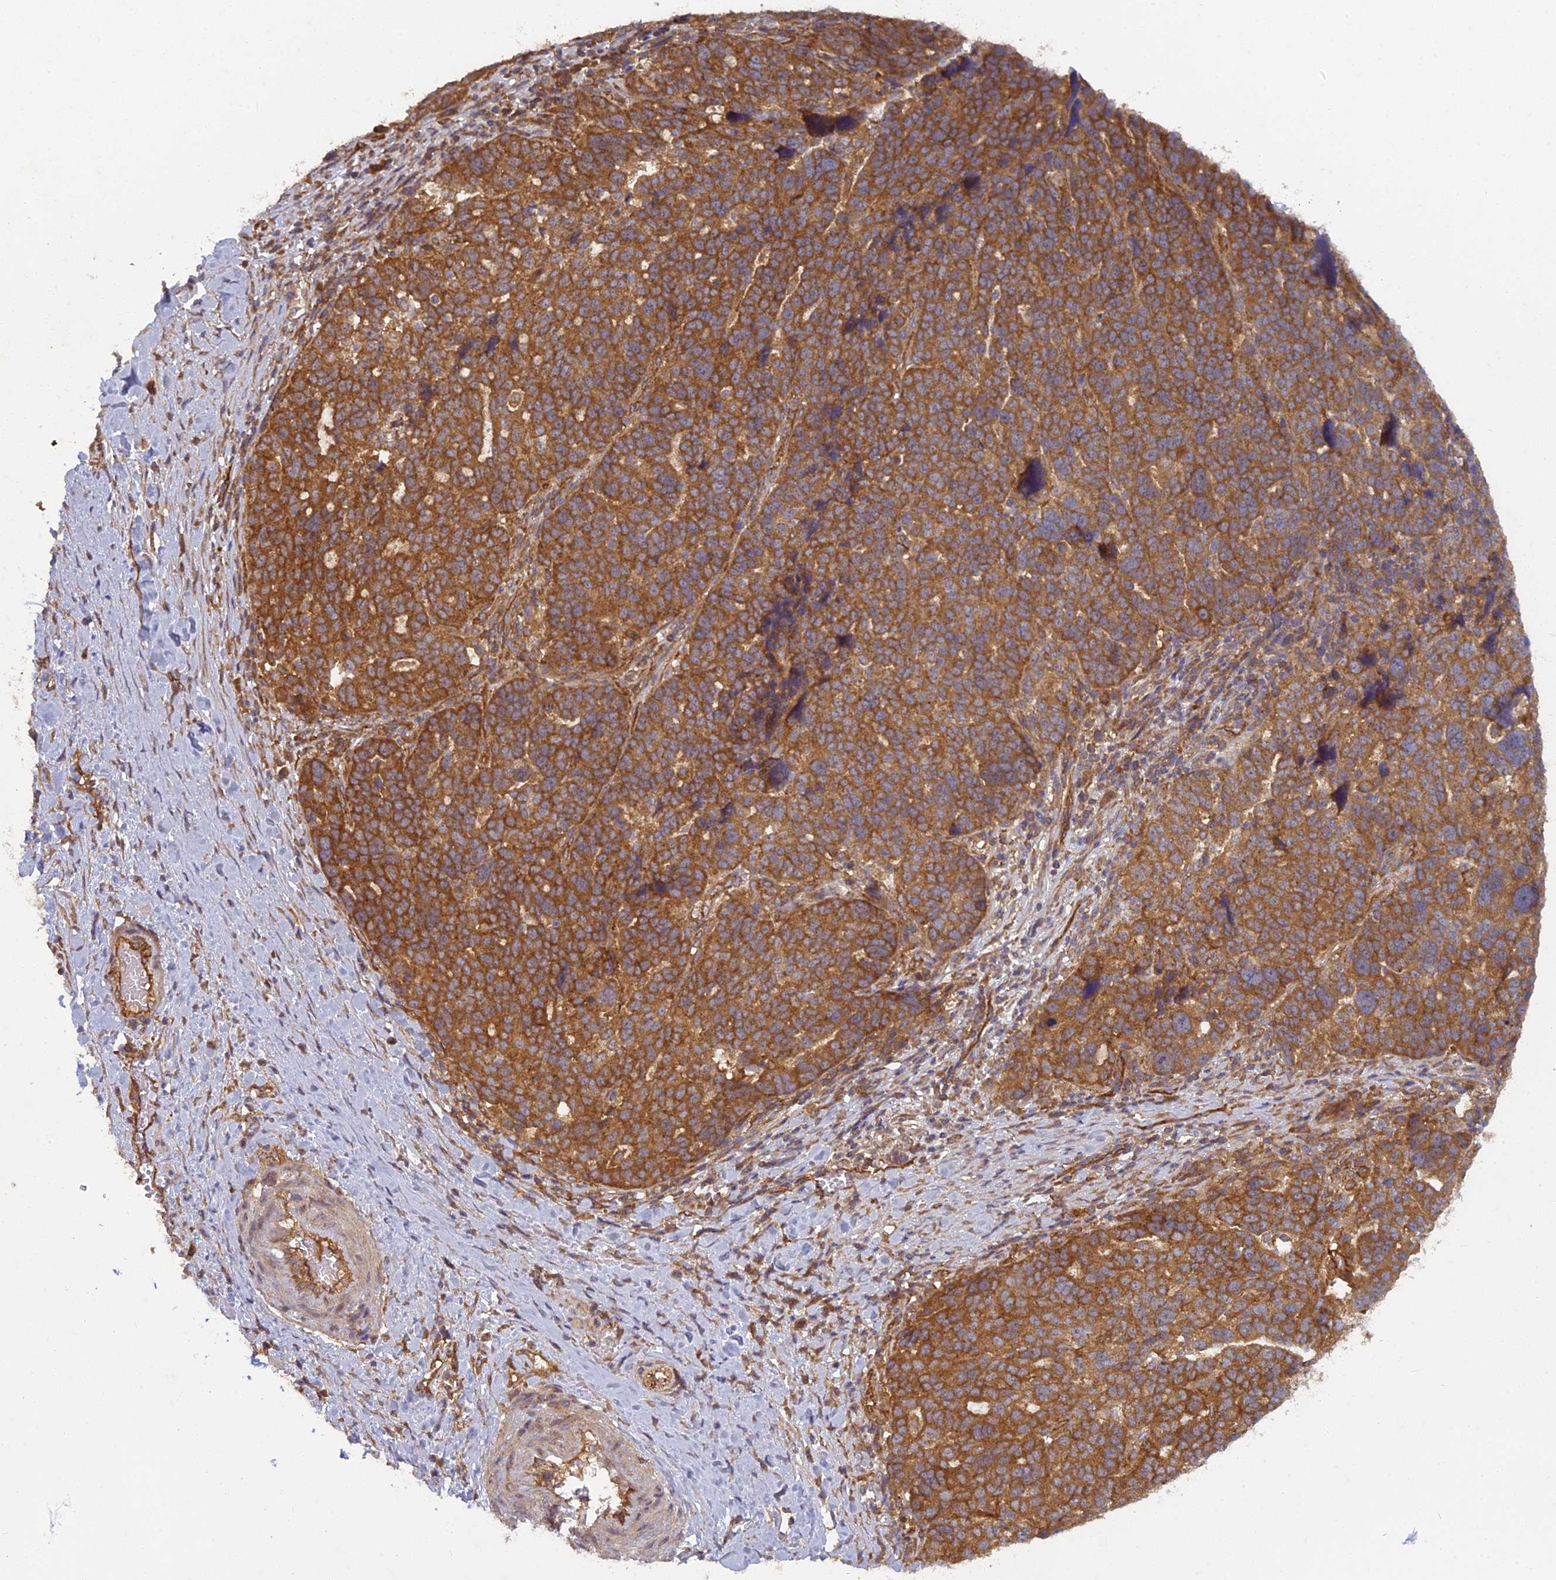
{"staining": {"intensity": "strong", "quantity": ">75%", "location": "cytoplasmic/membranous"}, "tissue": "ovarian cancer", "cell_type": "Tumor cells", "image_type": "cancer", "snomed": [{"axis": "morphology", "description": "Cystadenocarcinoma, serous, NOS"}, {"axis": "topography", "description": "Ovary"}], "caption": "Strong cytoplasmic/membranous protein staining is identified in about >75% of tumor cells in ovarian cancer. (Brightfield microscopy of DAB IHC at high magnification).", "gene": "TCF25", "patient": {"sex": "female", "age": 59}}